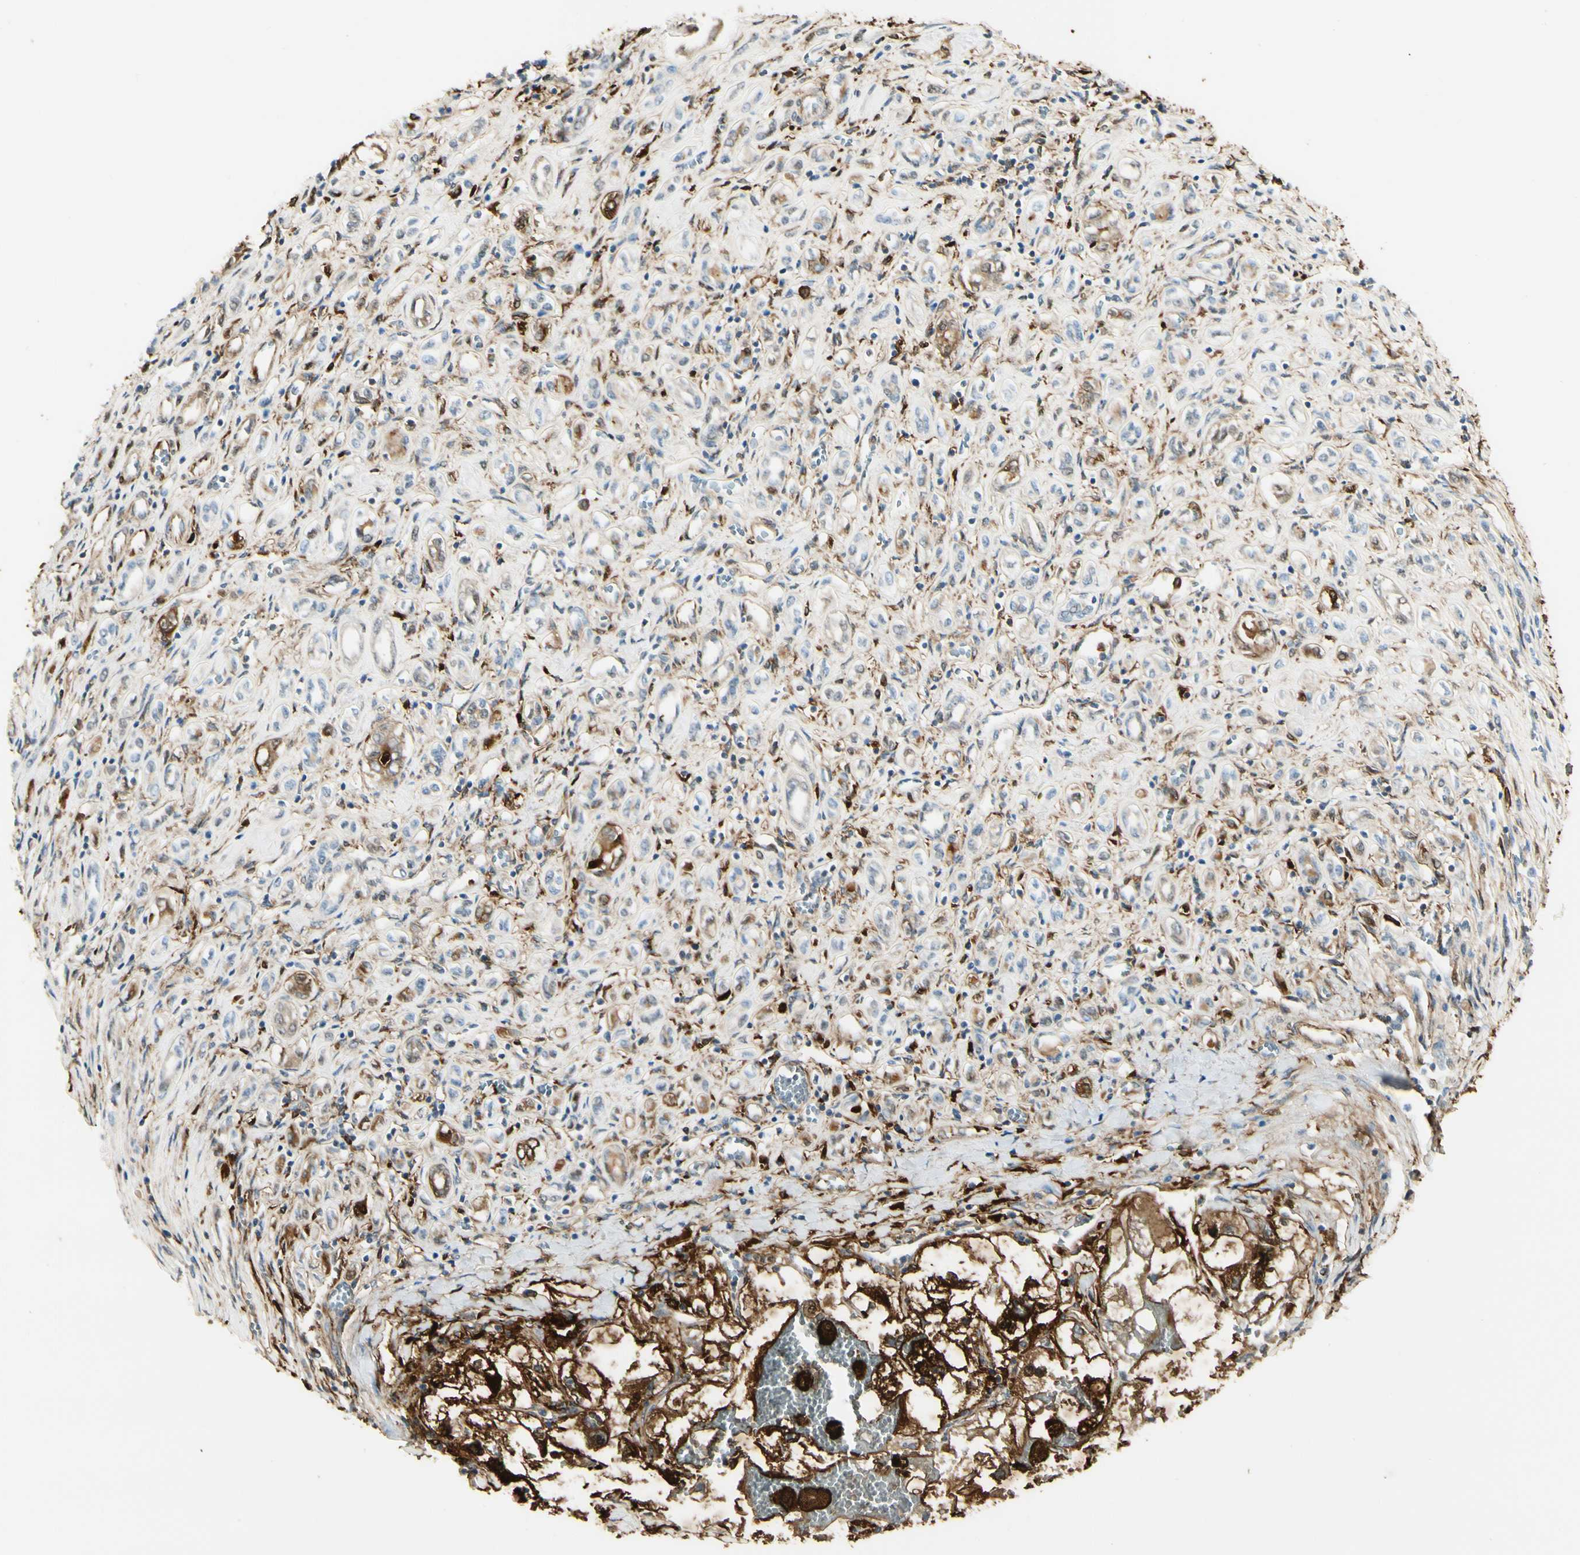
{"staining": {"intensity": "strong", "quantity": ">75%", "location": "cytoplasmic/membranous,nuclear"}, "tissue": "renal cancer", "cell_type": "Tumor cells", "image_type": "cancer", "snomed": [{"axis": "morphology", "description": "Adenocarcinoma, NOS"}, {"axis": "topography", "description": "Kidney"}], "caption": "This is an image of immunohistochemistry (IHC) staining of renal cancer (adenocarcinoma), which shows strong staining in the cytoplasmic/membranous and nuclear of tumor cells.", "gene": "FTH1", "patient": {"sex": "female", "age": 70}}